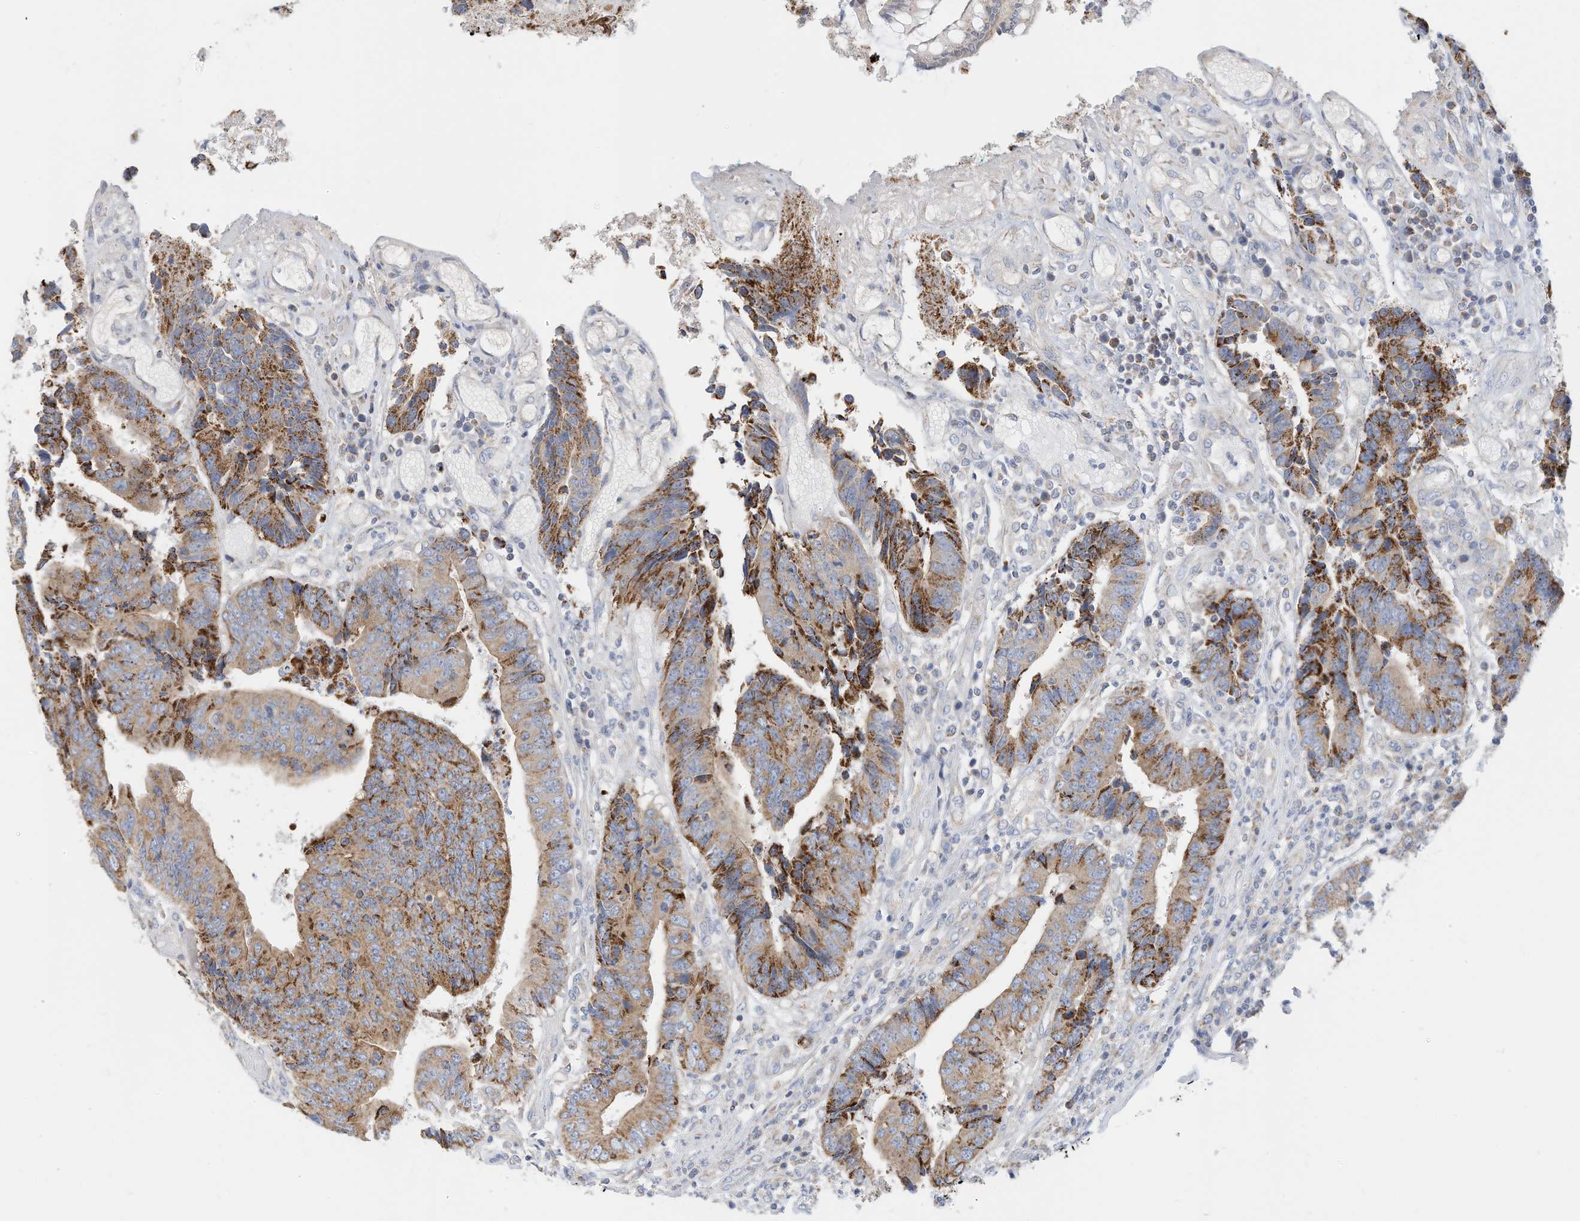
{"staining": {"intensity": "strong", "quantity": "25%-75%", "location": "cytoplasmic/membranous"}, "tissue": "colorectal cancer", "cell_type": "Tumor cells", "image_type": "cancer", "snomed": [{"axis": "morphology", "description": "Adenocarcinoma, NOS"}, {"axis": "topography", "description": "Rectum"}], "caption": "High-power microscopy captured an immunohistochemistry image of colorectal cancer (adenocarcinoma), revealing strong cytoplasmic/membranous expression in approximately 25%-75% of tumor cells.", "gene": "RHOH", "patient": {"sex": "male", "age": 84}}